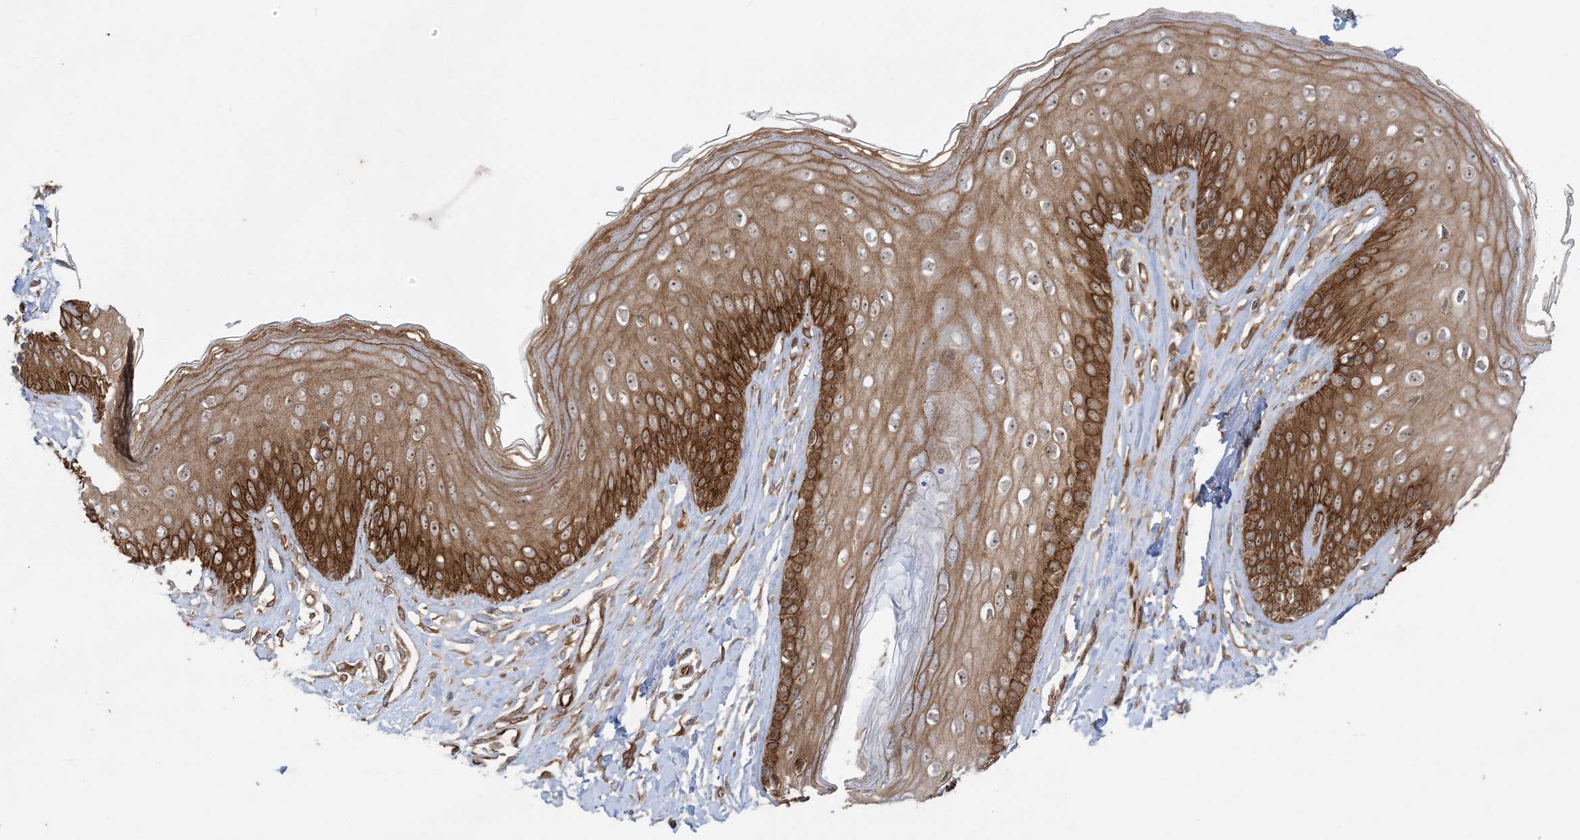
{"staining": {"intensity": "strong", "quantity": "25%-75%", "location": "cytoplasmic/membranous,nuclear"}, "tissue": "skin", "cell_type": "Epidermal cells", "image_type": "normal", "snomed": [{"axis": "morphology", "description": "Normal tissue, NOS"}, {"axis": "morphology", "description": "Squamous cell carcinoma, NOS"}, {"axis": "topography", "description": "Vulva"}], "caption": "Immunohistochemical staining of benign skin shows strong cytoplasmic/membranous,nuclear protein expression in about 25%-75% of epidermal cells.", "gene": "SOGA3", "patient": {"sex": "female", "age": 85}}